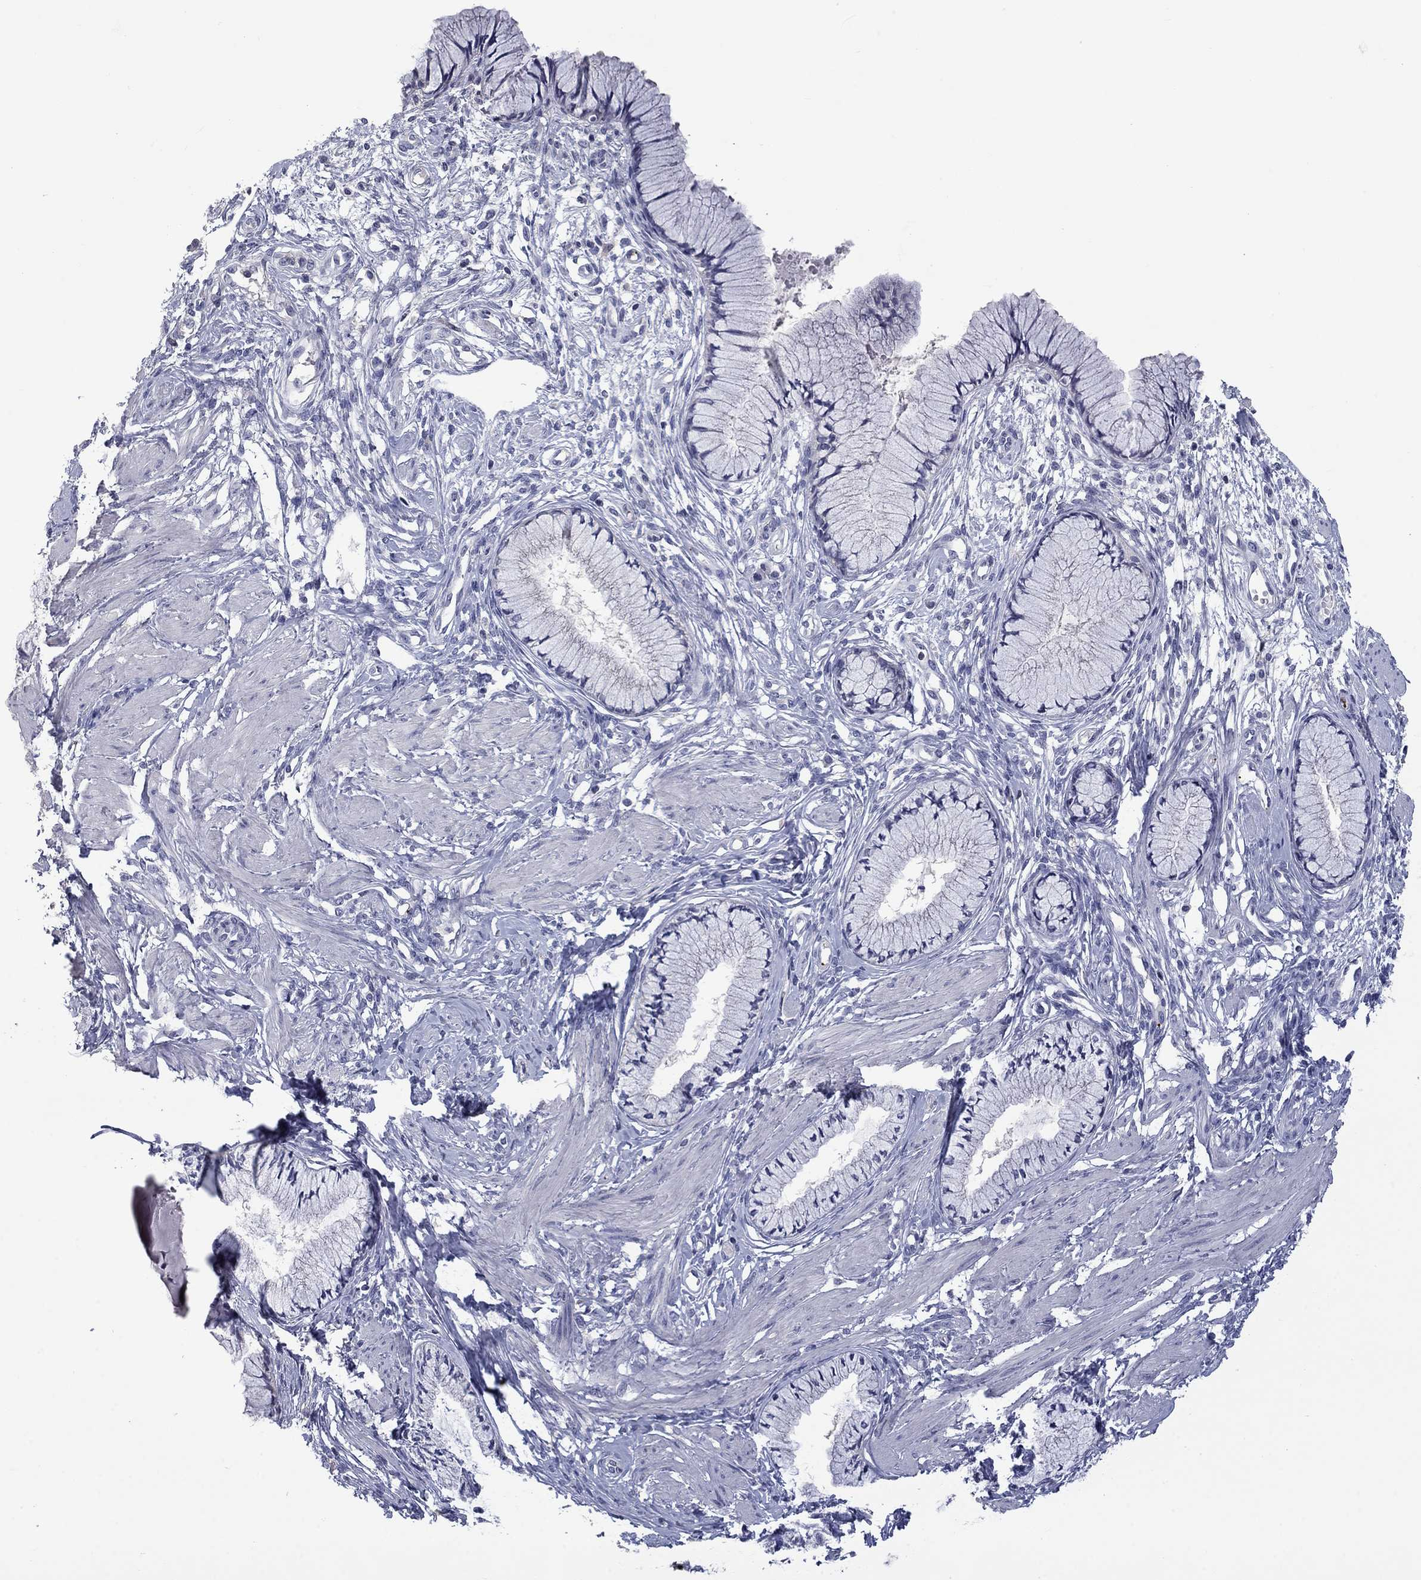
{"staining": {"intensity": "negative", "quantity": "none", "location": "none"}, "tissue": "cervix", "cell_type": "Glandular cells", "image_type": "normal", "snomed": [{"axis": "morphology", "description": "Normal tissue, NOS"}, {"axis": "topography", "description": "Cervix"}], "caption": "The image shows no significant expression in glandular cells of cervix.", "gene": "PLEK", "patient": {"sex": "female", "age": 37}}